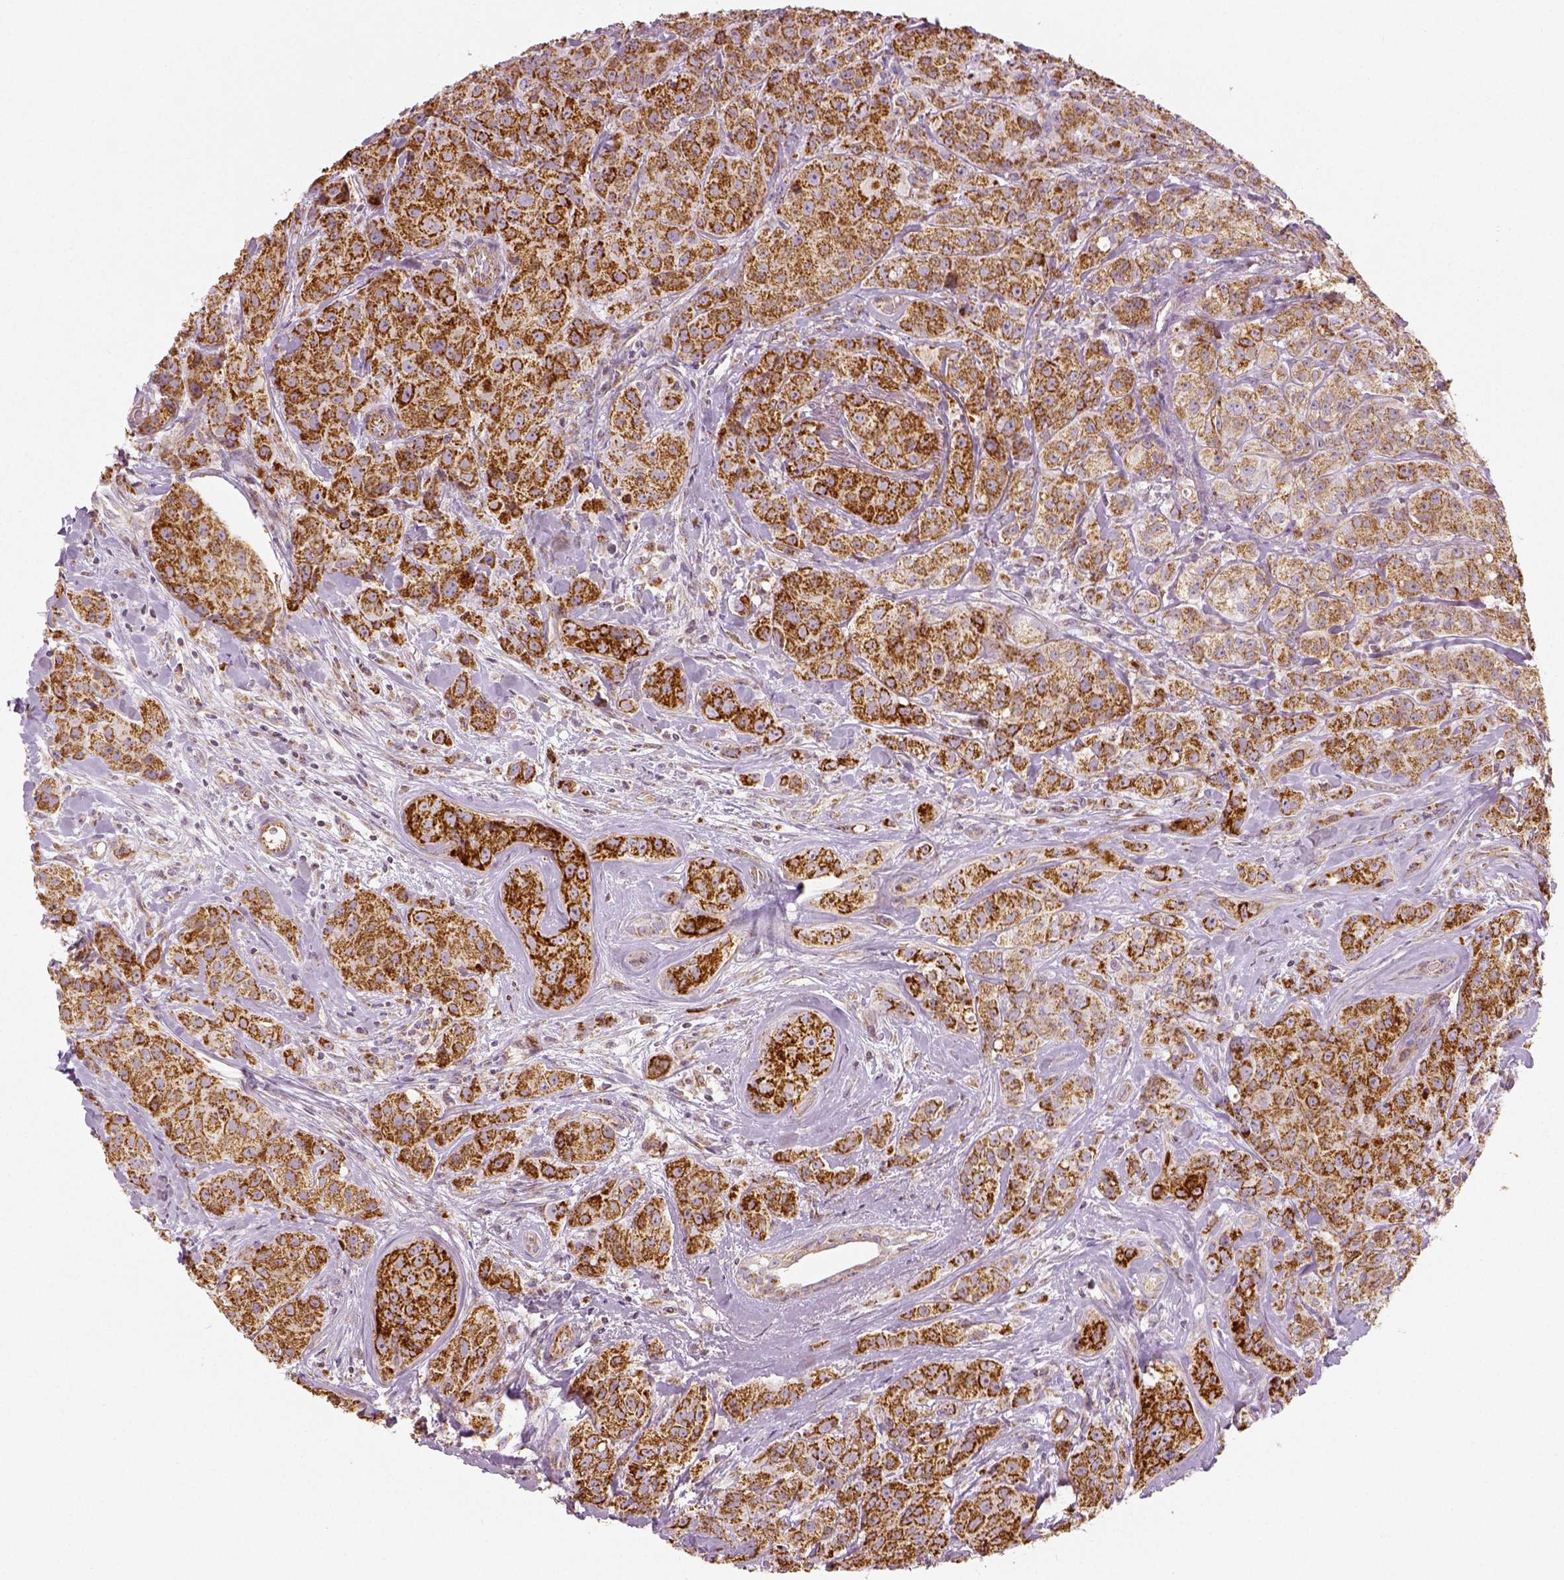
{"staining": {"intensity": "strong", "quantity": ">75%", "location": "cytoplasmic/membranous"}, "tissue": "breast cancer", "cell_type": "Tumor cells", "image_type": "cancer", "snomed": [{"axis": "morphology", "description": "Duct carcinoma"}, {"axis": "topography", "description": "Breast"}], "caption": "About >75% of tumor cells in human breast invasive ductal carcinoma reveal strong cytoplasmic/membranous protein staining as visualized by brown immunohistochemical staining.", "gene": "PGAM5", "patient": {"sex": "female", "age": 43}}